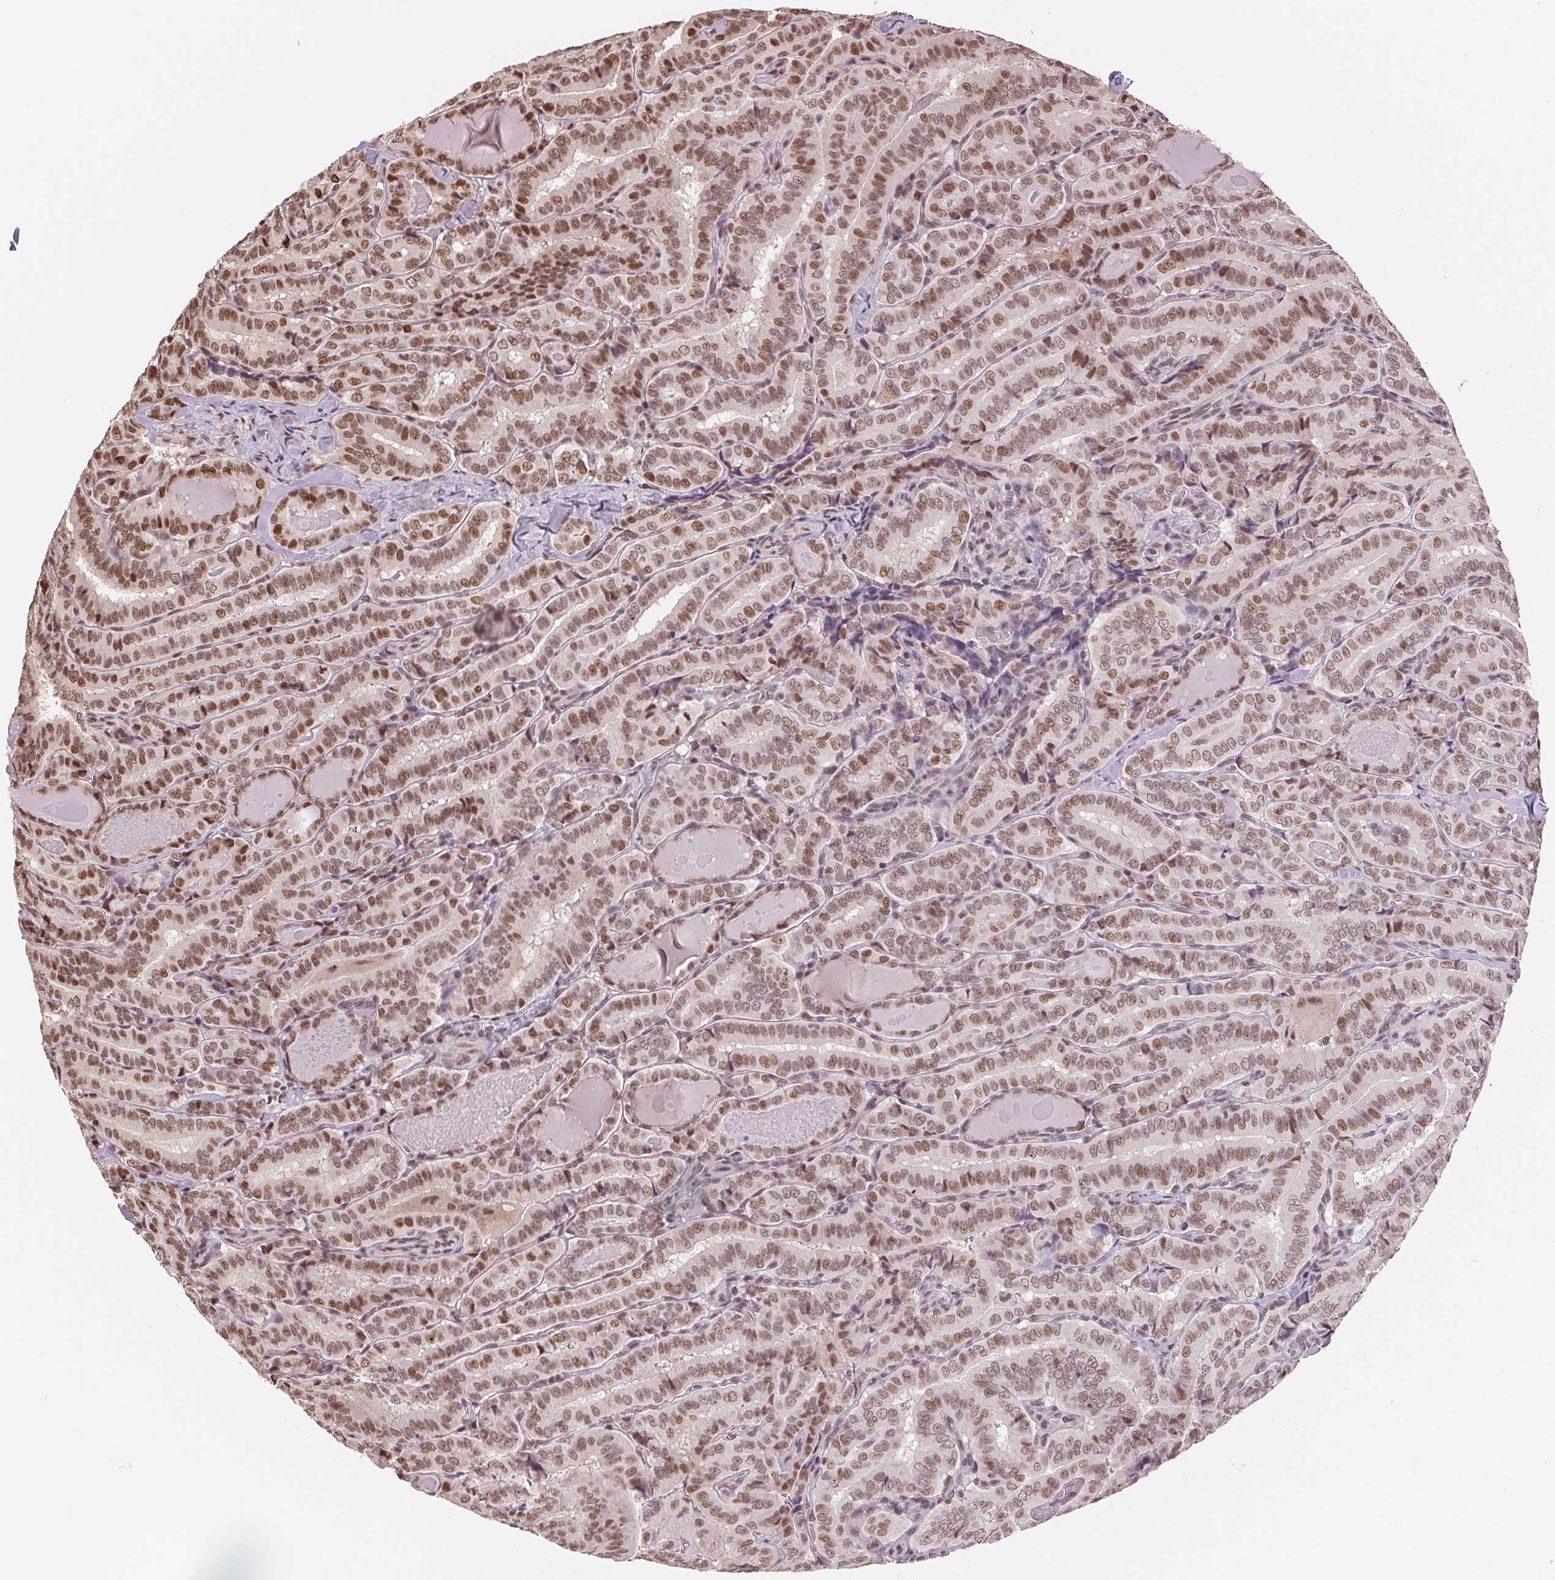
{"staining": {"intensity": "moderate", "quantity": ">75%", "location": "nuclear"}, "tissue": "thyroid cancer", "cell_type": "Tumor cells", "image_type": "cancer", "snomed": [{"axis": "morphology", "description": "Papillary adenocarcinoma, NOS"}, {"axis": "morphology", "description": "Papillary adenoma metastatic"}, {"axis": "topography", "description": "Thyroid gland"}], "caption": "This image shows IHC staining of papillary adenoma metastatic (thyroid), with medium moderate nuclear expression in about >75% of tumor cells.", "gene": "RAD23A", "patient": {"sex": "female", "age": 50}}